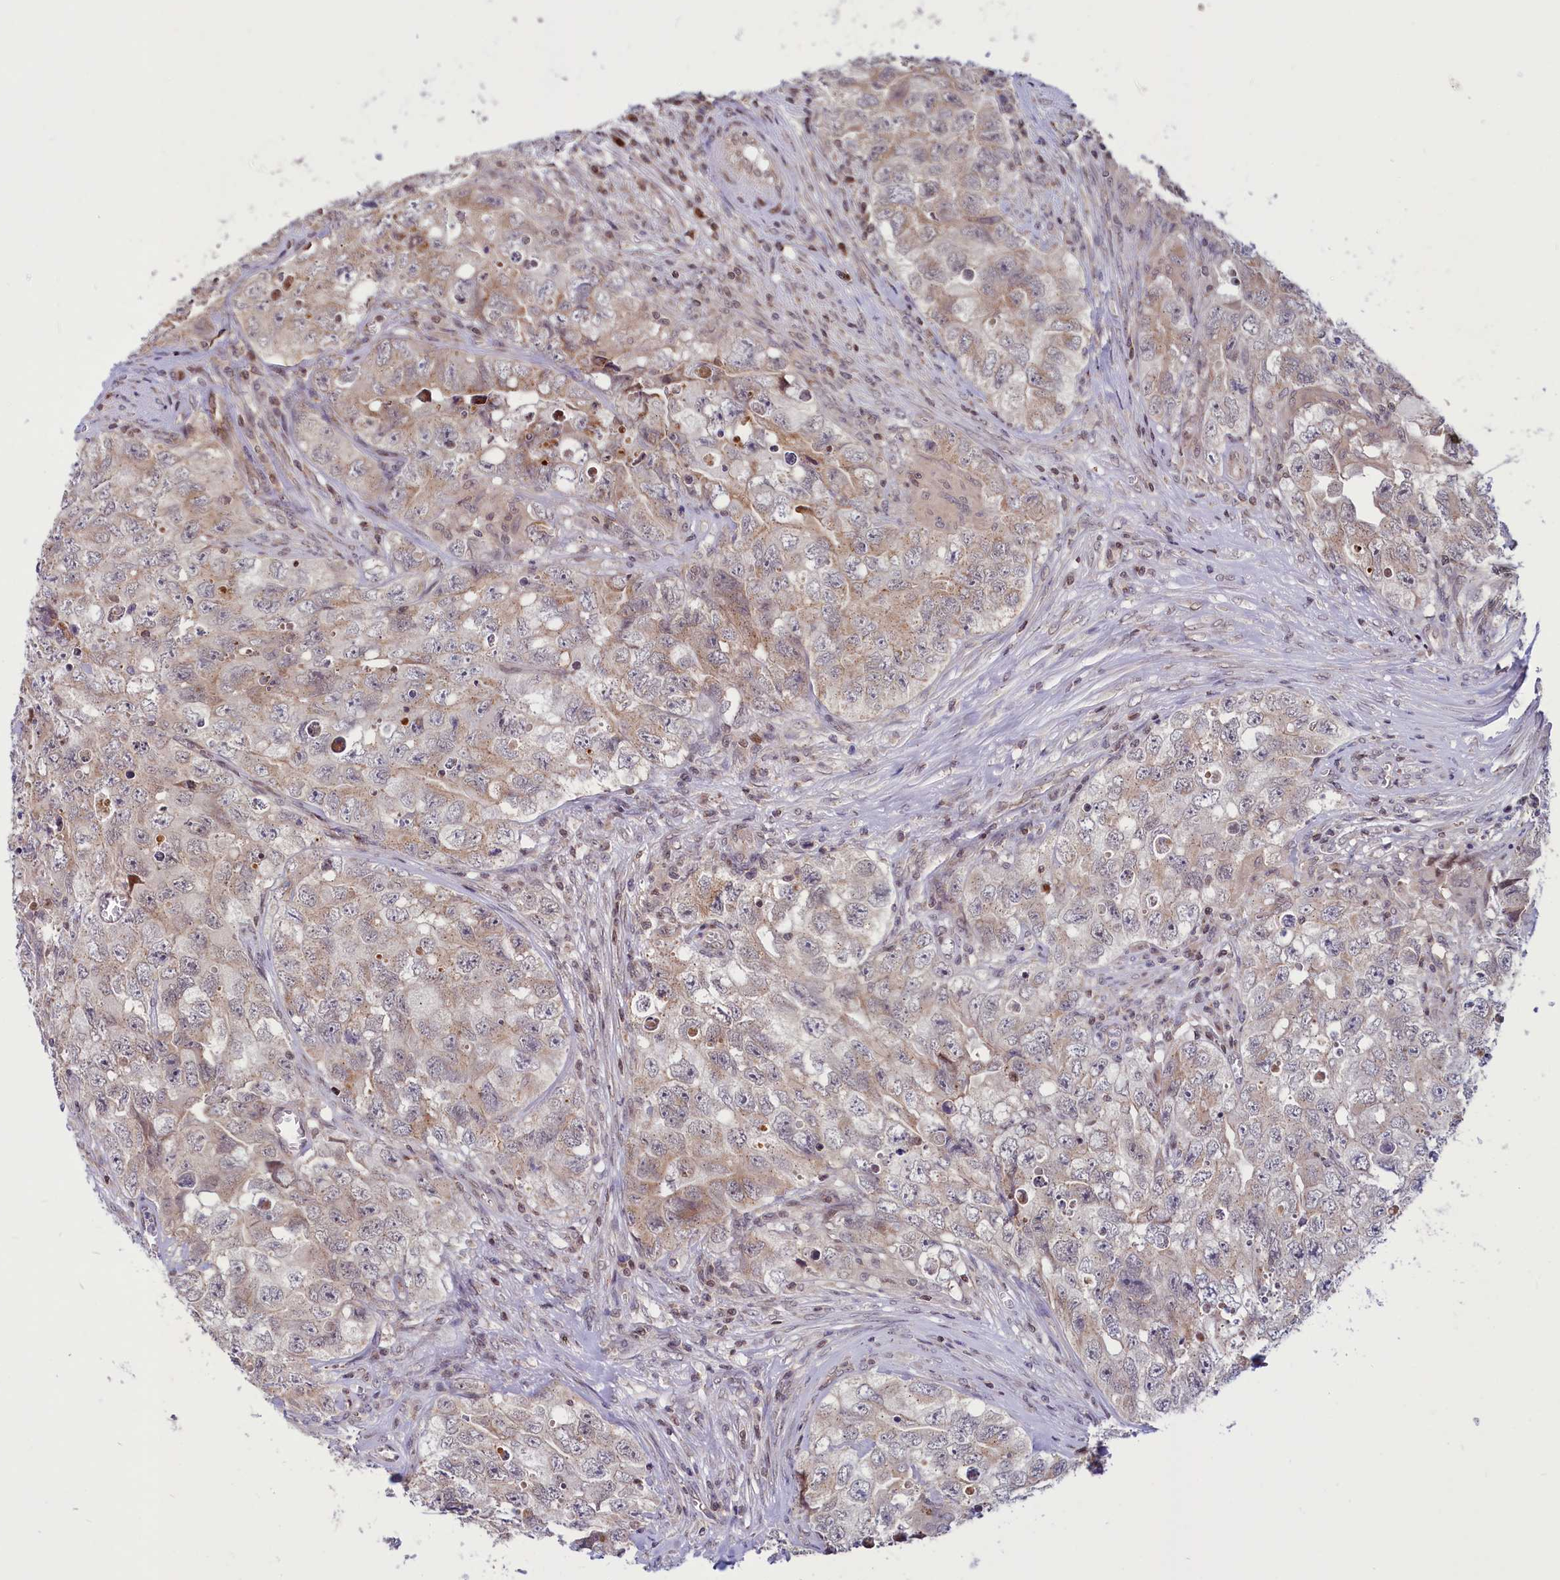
{"staining": {"intensity": "weak", "quantity": "<25%", "location": "cytoplasmic/membranous"}, "tissue": "testis cancer", "cell_type": "Tumor cells", "image_type": "cancer", "snomed": [{"axis": "morphology", "description": "Seminoma, NOS"}, {"axis": "morphology", "description": "Carcinoma, Embryonal, NOS"}, {"axis": "topography", "description": "Testis"}], "caption": "The image demonstrates no significant positivity in tumor cells of testis cancer.", "gene": "PHC3", "patient": {"sex": "male", "age": 43}}